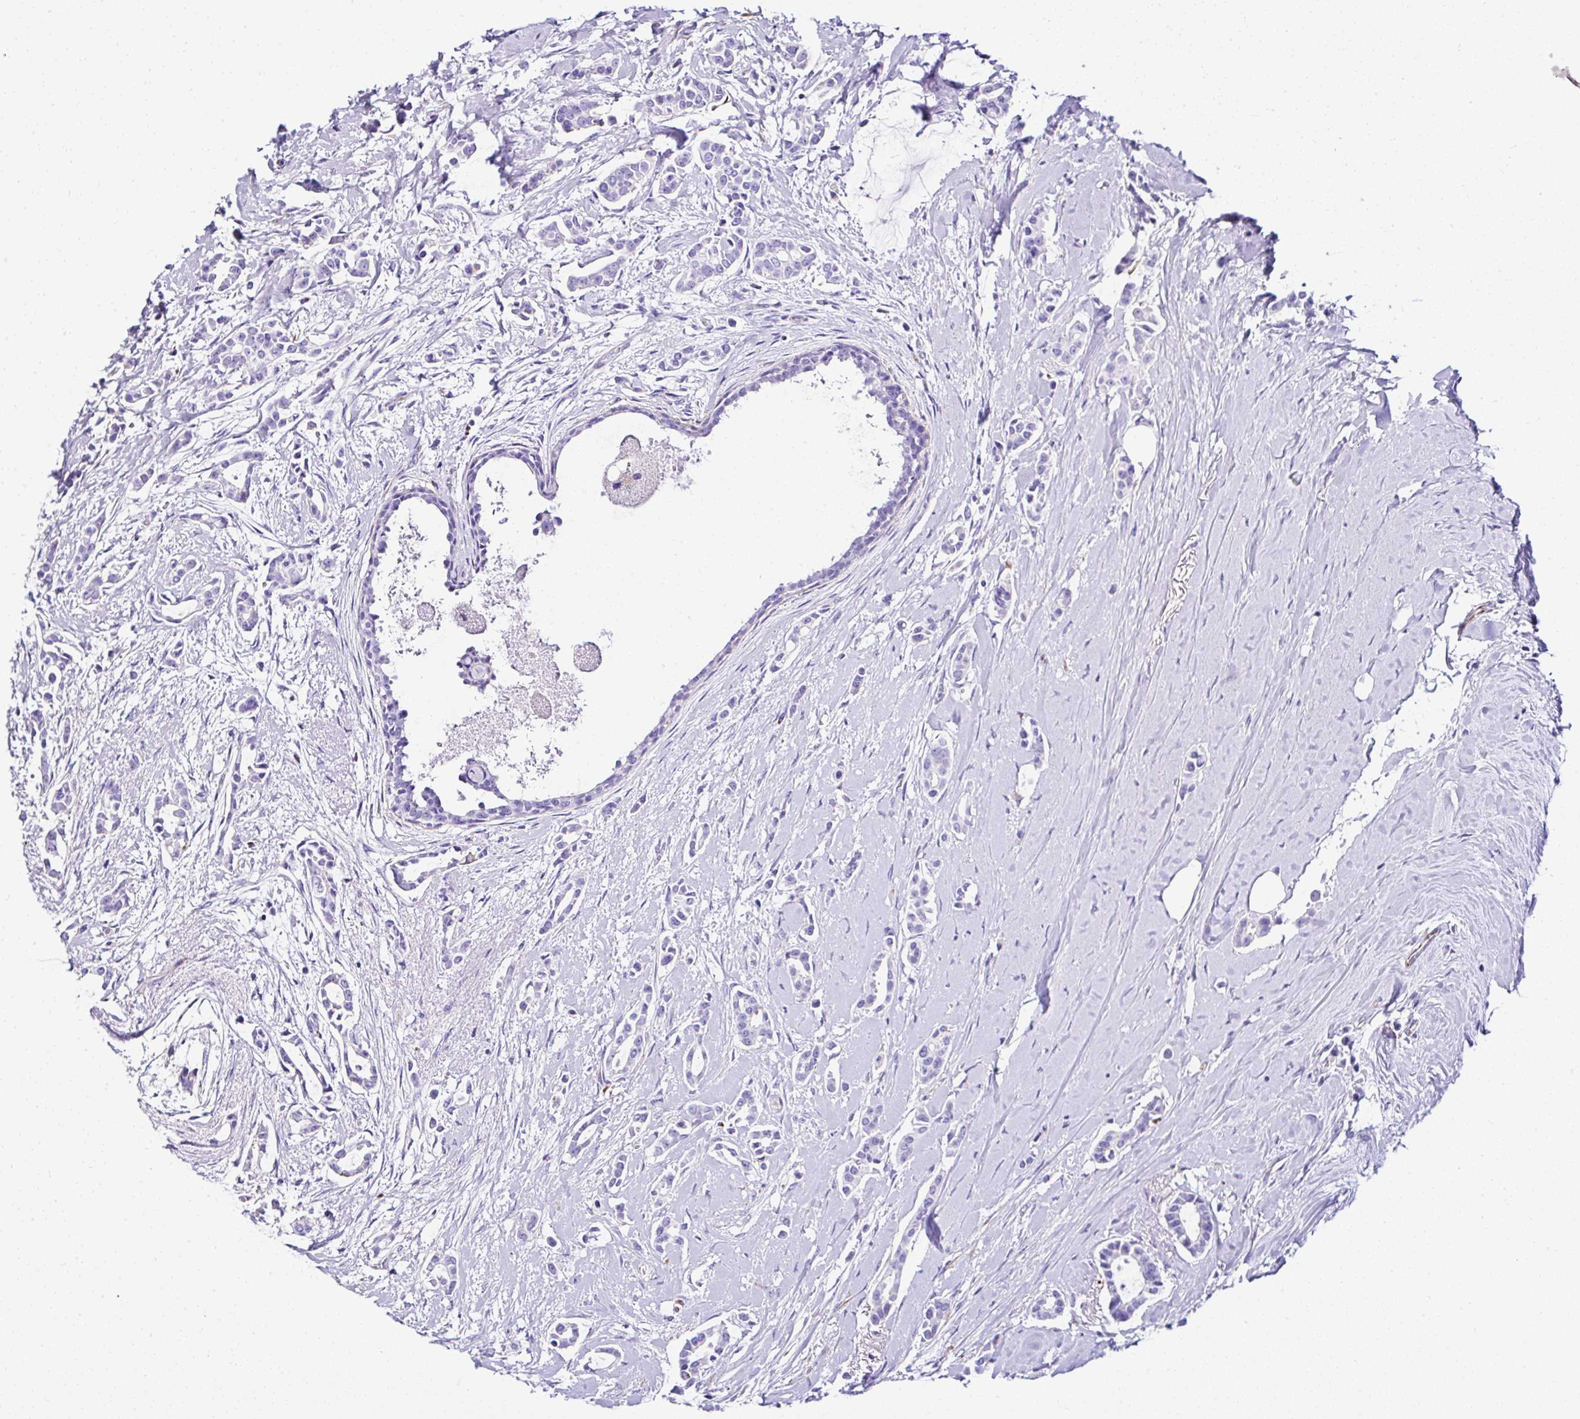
{"staining": {"intensity": "negative", "quantity": "none", "location": "none"}, "tissue": "breast cancer", "cell_type": "Tumor cells", "image_type": "cancer", "snomed": [{"axis": "morphology", "description": "Duct carcinoma"}, {"axis": "topography", "description": "Breast"}], "caption": "Tumor cells are negative for brown protein staining in breast invasive ductal carcinoma.", "gene": "DEPDC5", "patient": {"sex": "female", "age": 64}}